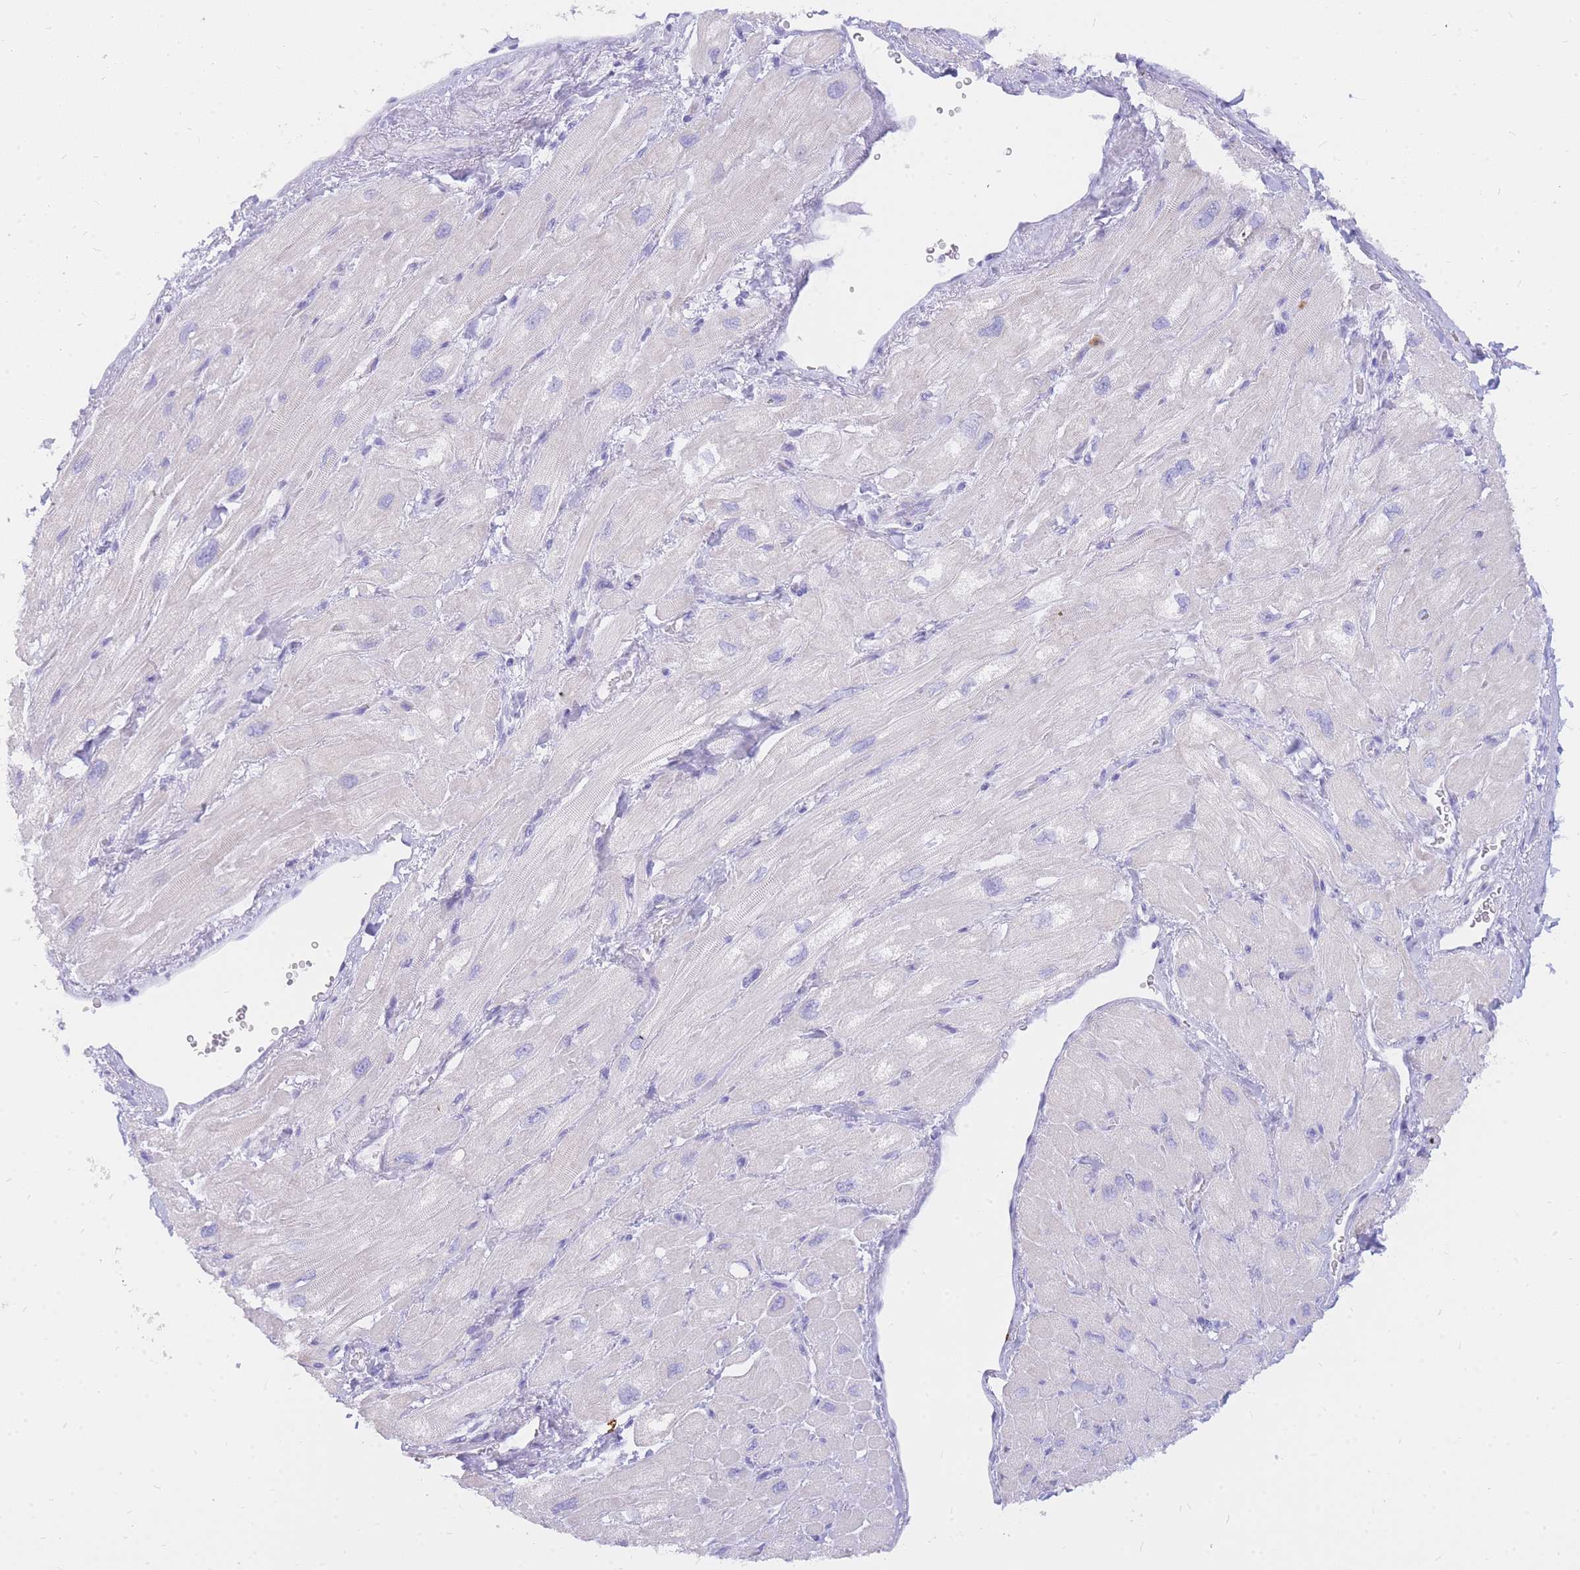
{"staining": {"intensity": "negative", "quantity": "none", "location": "none"}, "tissue": "heart muscle", "cell_type": "Cardiomyocytes", "image_type": "normal", "snomed": [{"axis": "morphology", "description": "Normal tissue, NOS"}, {"axis": "topography", "description": "Heart"}], "caption": "IHC histopathology image of benign human heart muscle stained for a protein (brown), which exhibits no positivity in cardiomyocytes. Nuclei are stained in blue.", "gene": "HERC1", "patient": {"sex": "male", "age": 65}}